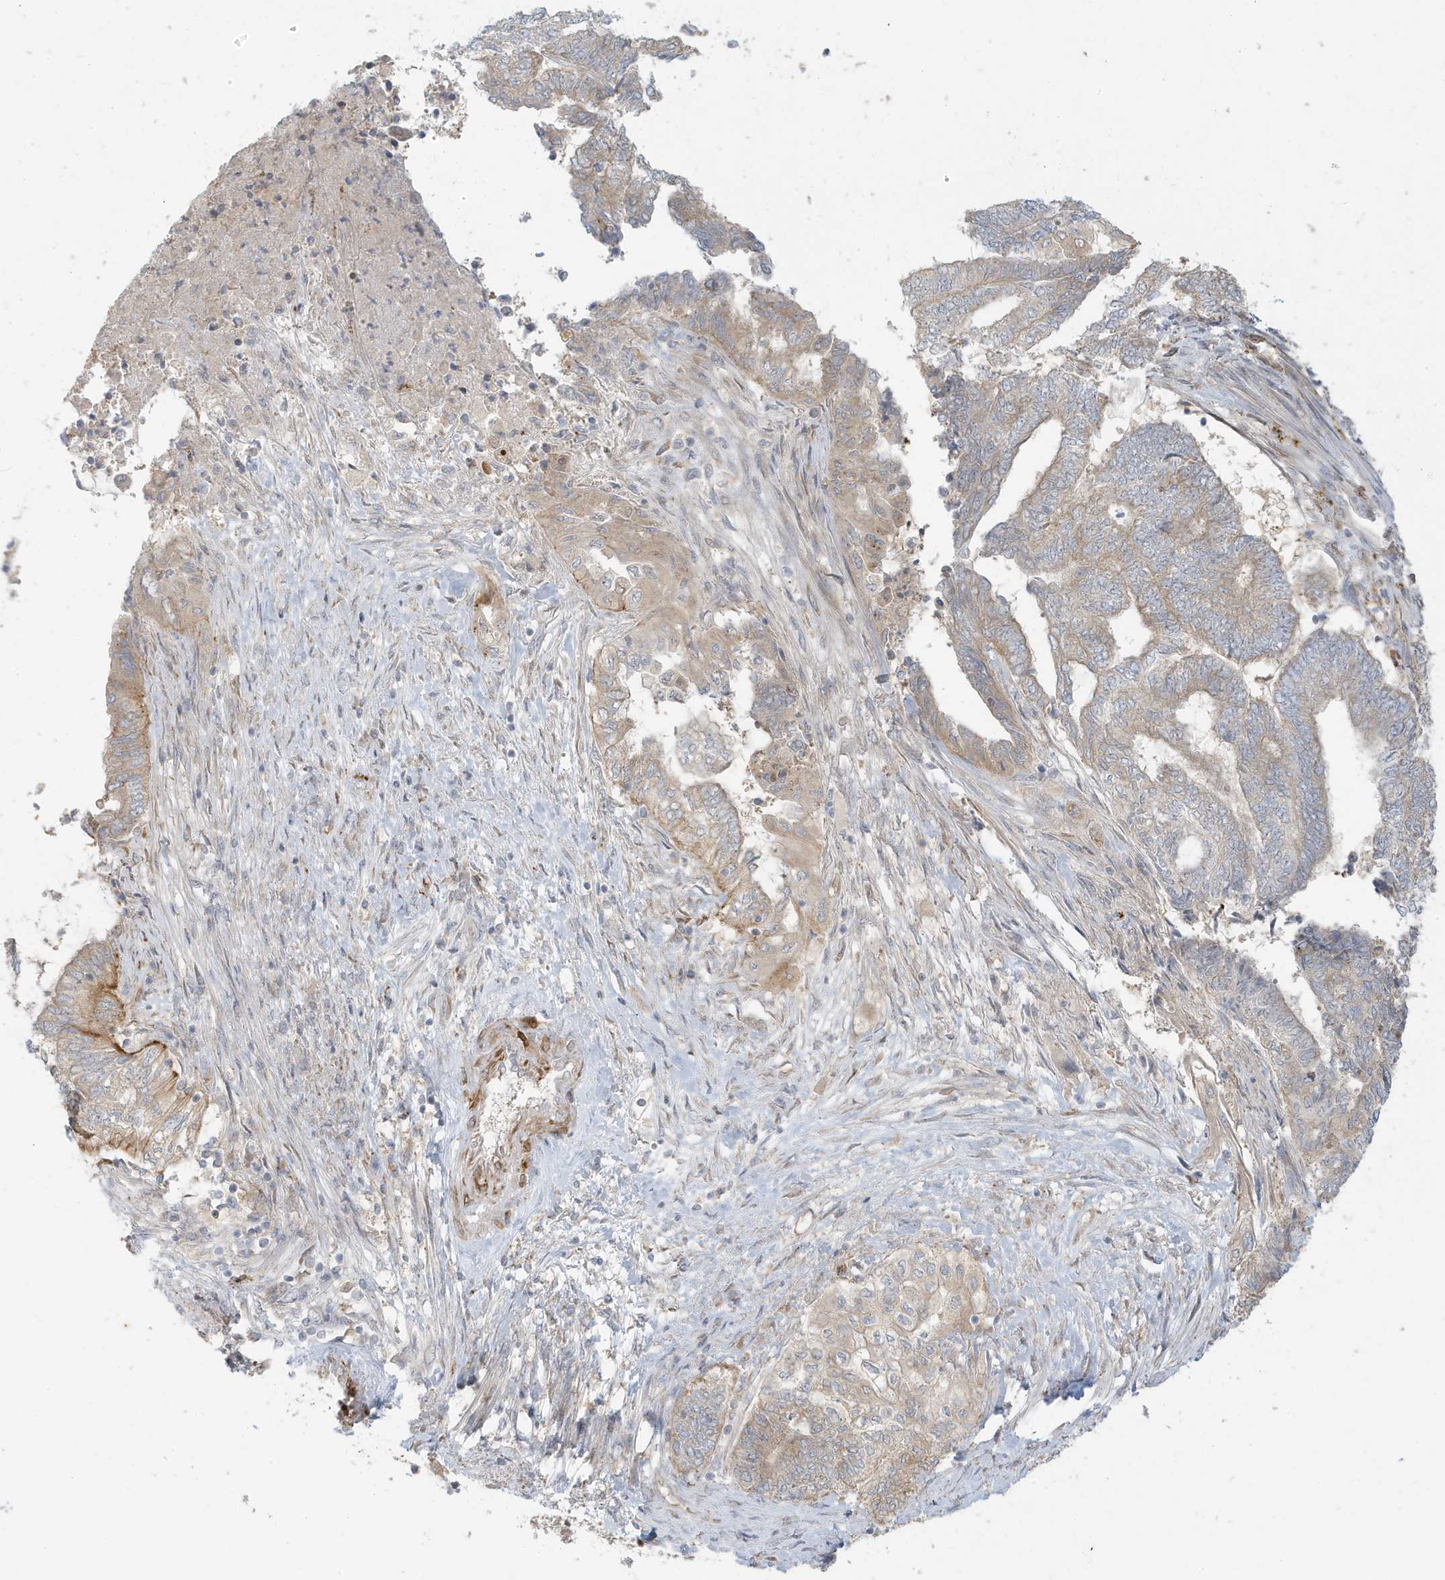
{"staining": {"intensity": "weak", "quantity": "25%-75%", "location": "cytoplasmic/membranous"}, "tissue": "endometrial cancer", "cell_type": "Tumor cells", "image_type": "cancer", "snomed": [{"axis": "morphology", "description": "Adenocarcinoma, NOS"}, {"axis": "topography", "description": "Uterus"}, {"axis": "topography", "description": "Endometrium"}], "caption": "Immunohistochemical staining of human endometrial cancer demonstrates weak cytoplasmic/membranous protein expression in about 25%-75% of tumor cells. Nuclei are stained in blue.", "gene": "MCOLN1", "patient": {"sex": "female", "age": 70}}